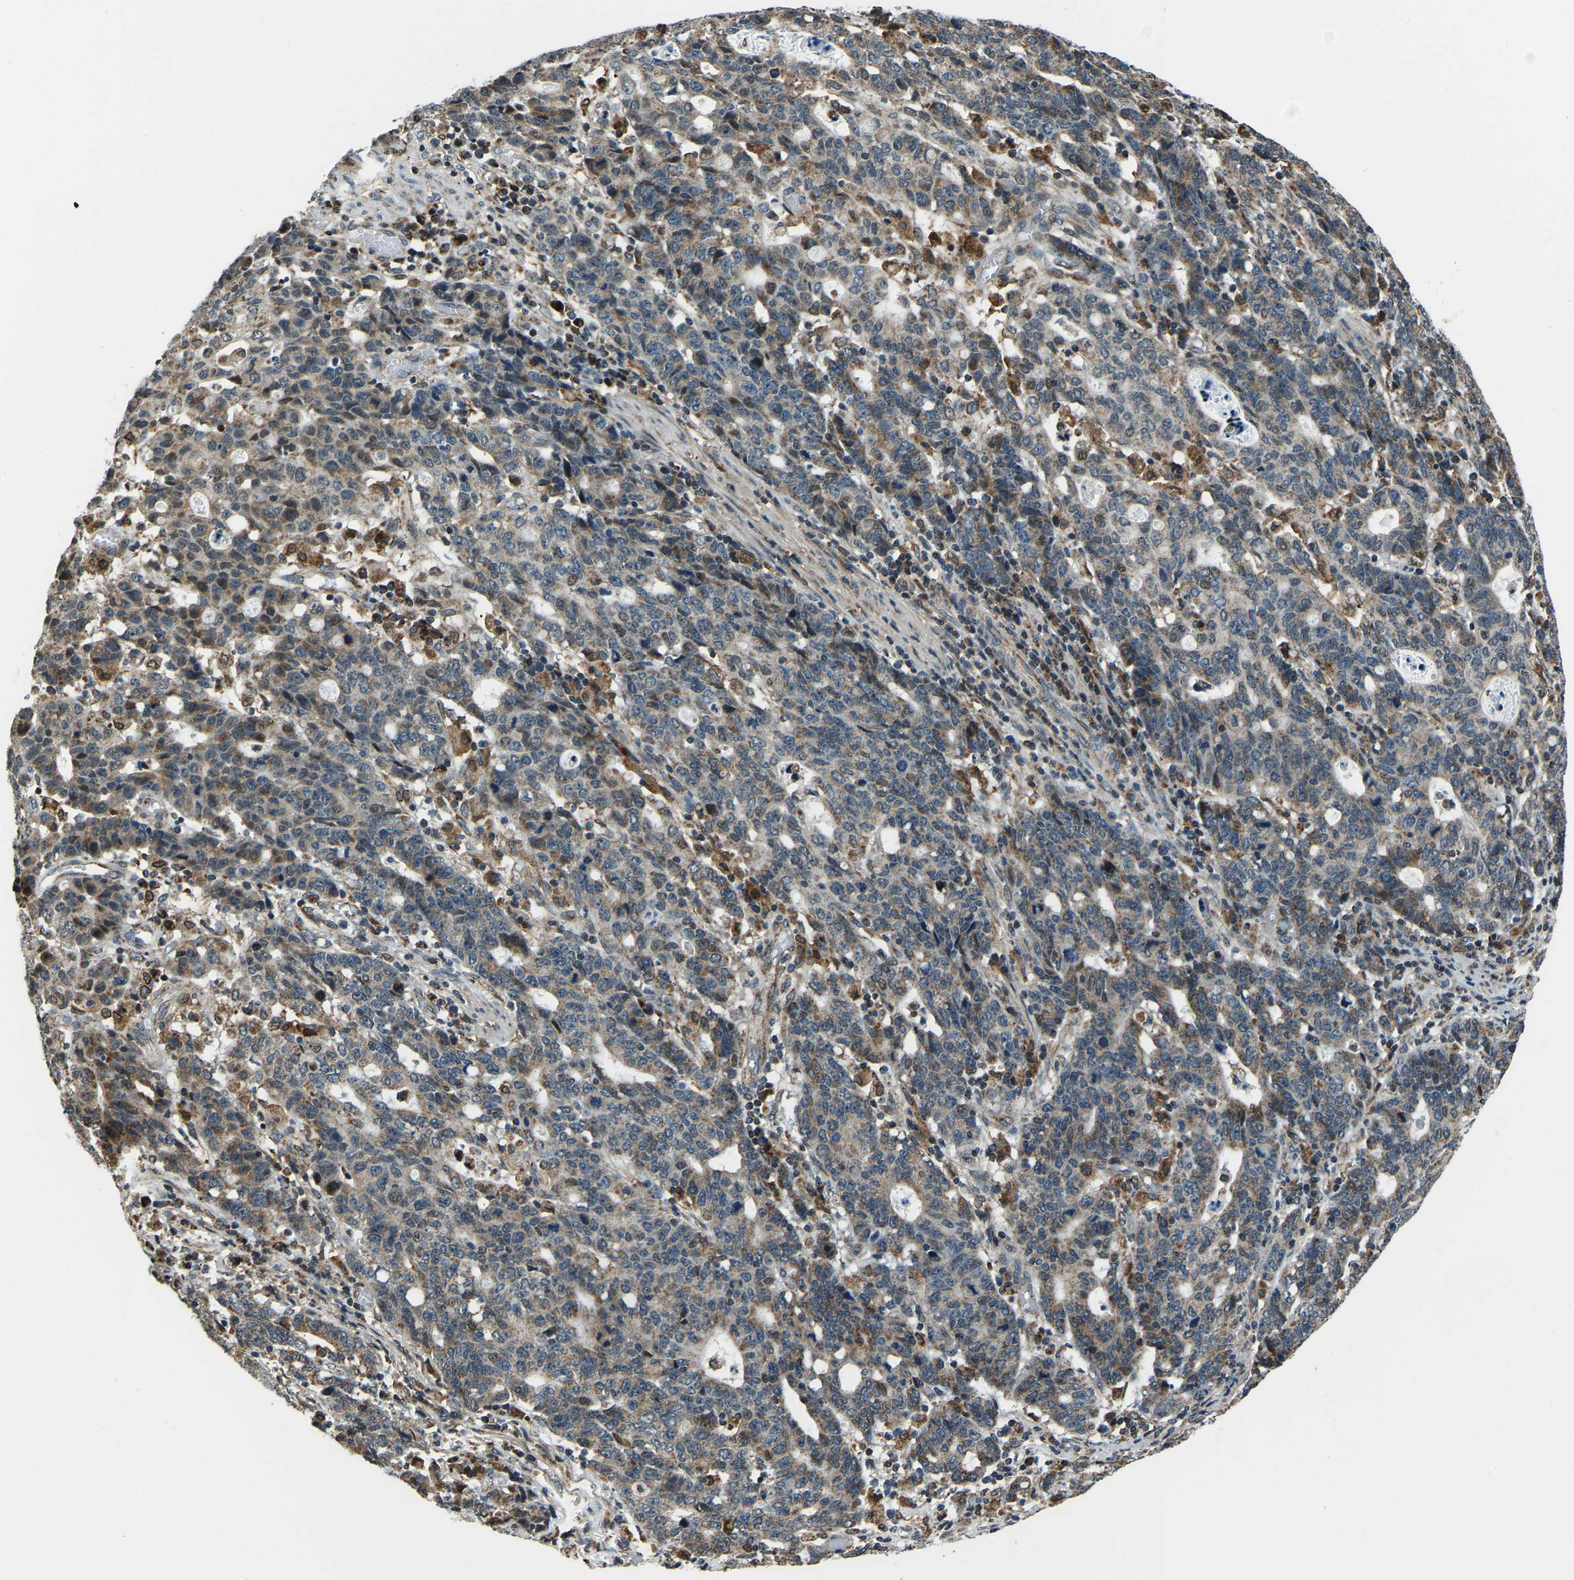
{"staining": {"intensity": "weak", "quantity": ">75%", "location": "cytoplasmic/membranous"}, "tissue": "stomach cancer", "cell_type": "Tumor cells", "image_type": "cancer", "snomed": [{"axis": "morphology", "description": "Adenocarcinoma, NOS"}, {"axis": "topography", "description": "Stomach, upper"}], "caption": "Stomach cancer was stained to show a protein in brown. There is low levels of weak cytoplasmic/membranous positivity in approximately >75% of tumor cells. Using DAB (3,3'-diaminobenzidine) (brown) and hematoxylin (blue) stains, captured at high magnification using brightfield microscopy.", "gene": "RBM33", "patient": {"sex": "male", "age": 69}}